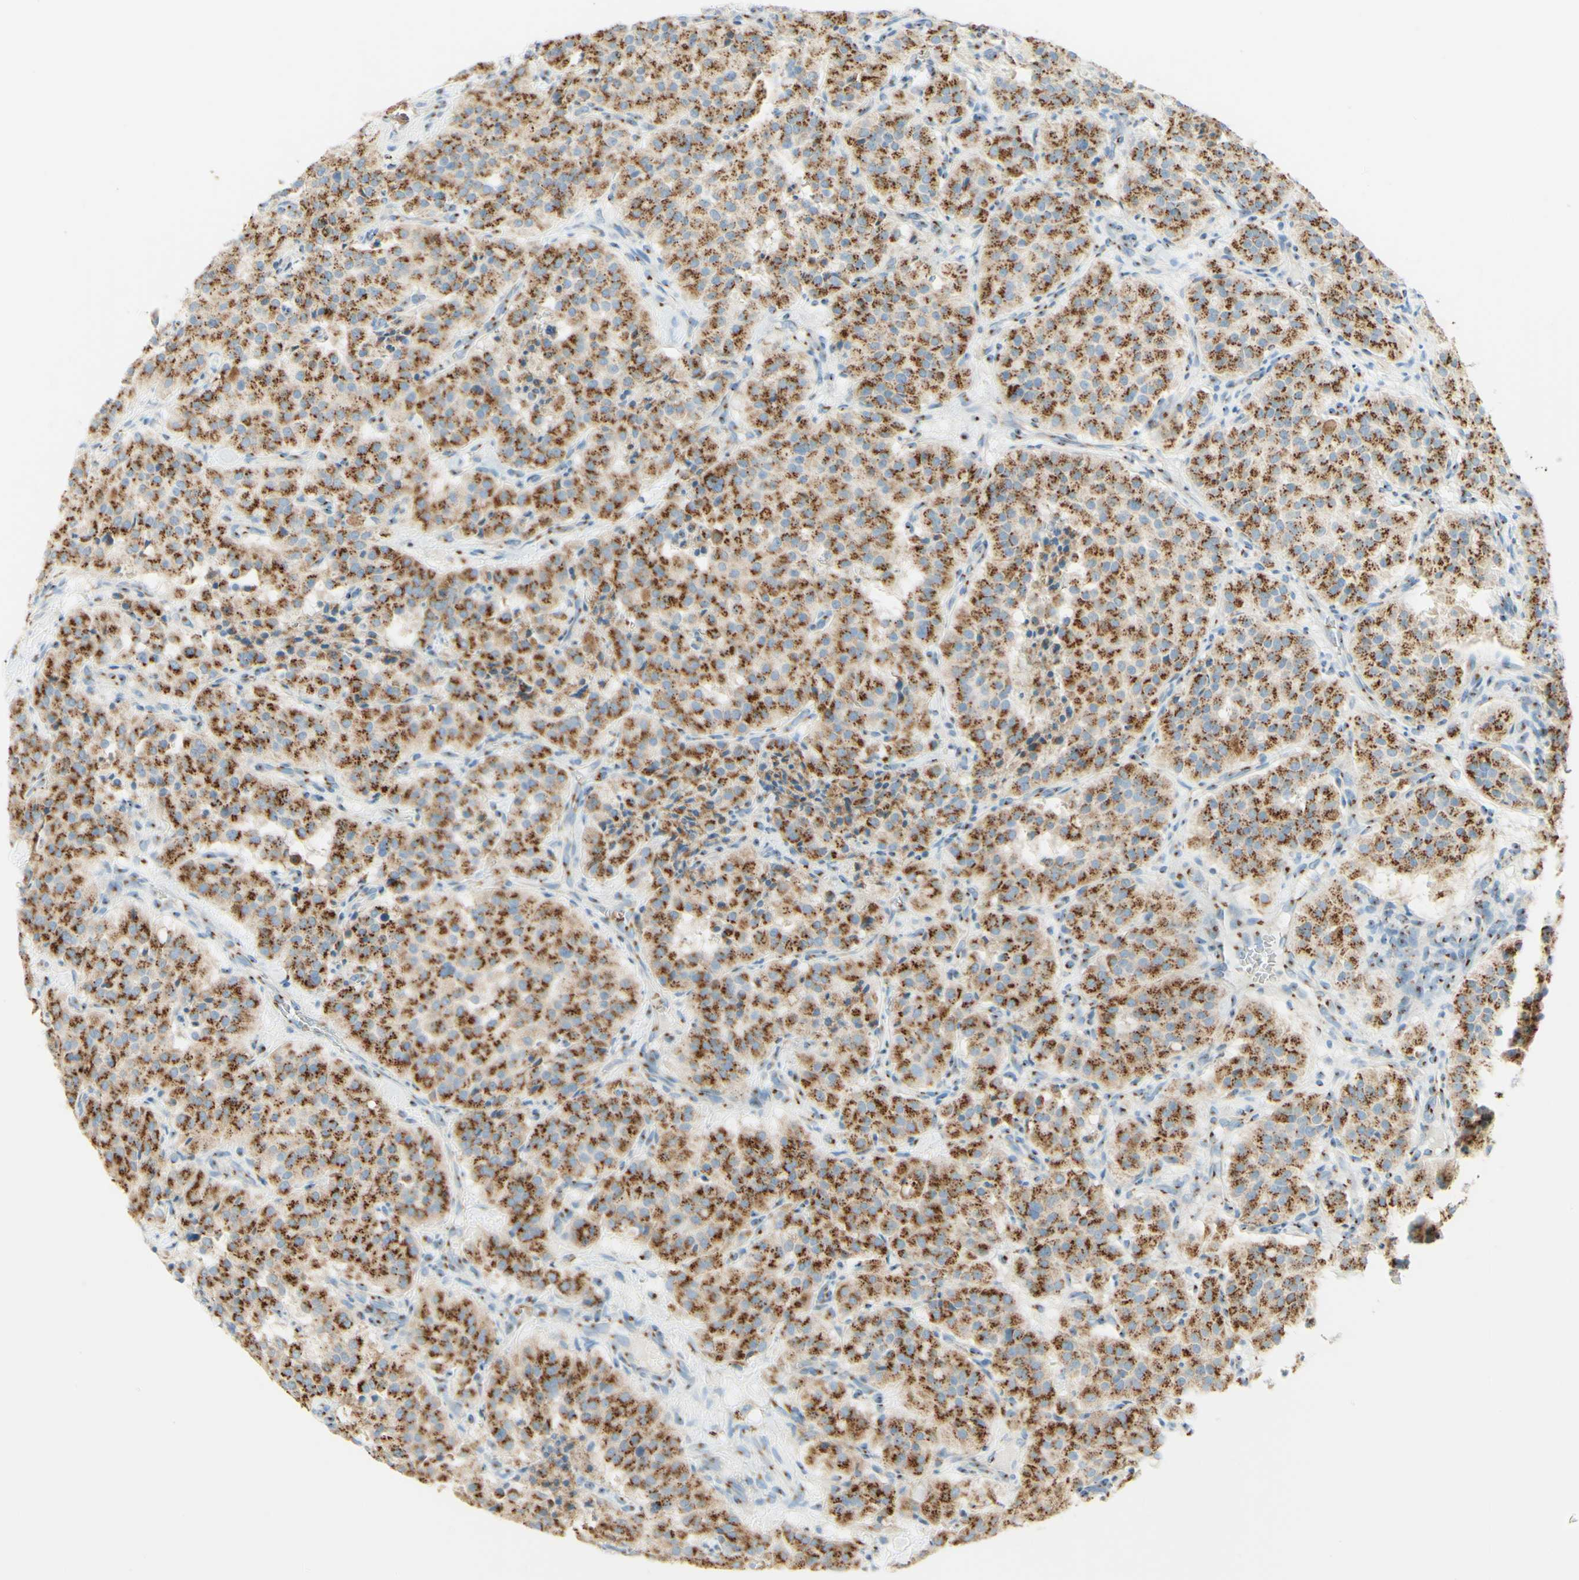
{"staining": {"intensity": "strong", "quantity": ">75%", "location": "cytoplasmic/membranous"}, "tissue": "carcinoid", "cell_type": "Tumor cells", "image_type": "cancer", "snomed": [{"axis": "morphology", "description": "Carcinoid, malignant, NOS"}, {"axis": "topography", "description": "Lung"}], "caption": "Carcinoid (malignant) stained with IHC displays strong cytoplasmic/membranous expression in approximately >75% of tumor cells. The protein of interest is stained brown, and the nuclei are stained in blue (DAB IHC with brightfield microscopy, high magnification).", "gene": "GOLGB1", "patient": {"sex": "male", "age": 30}}